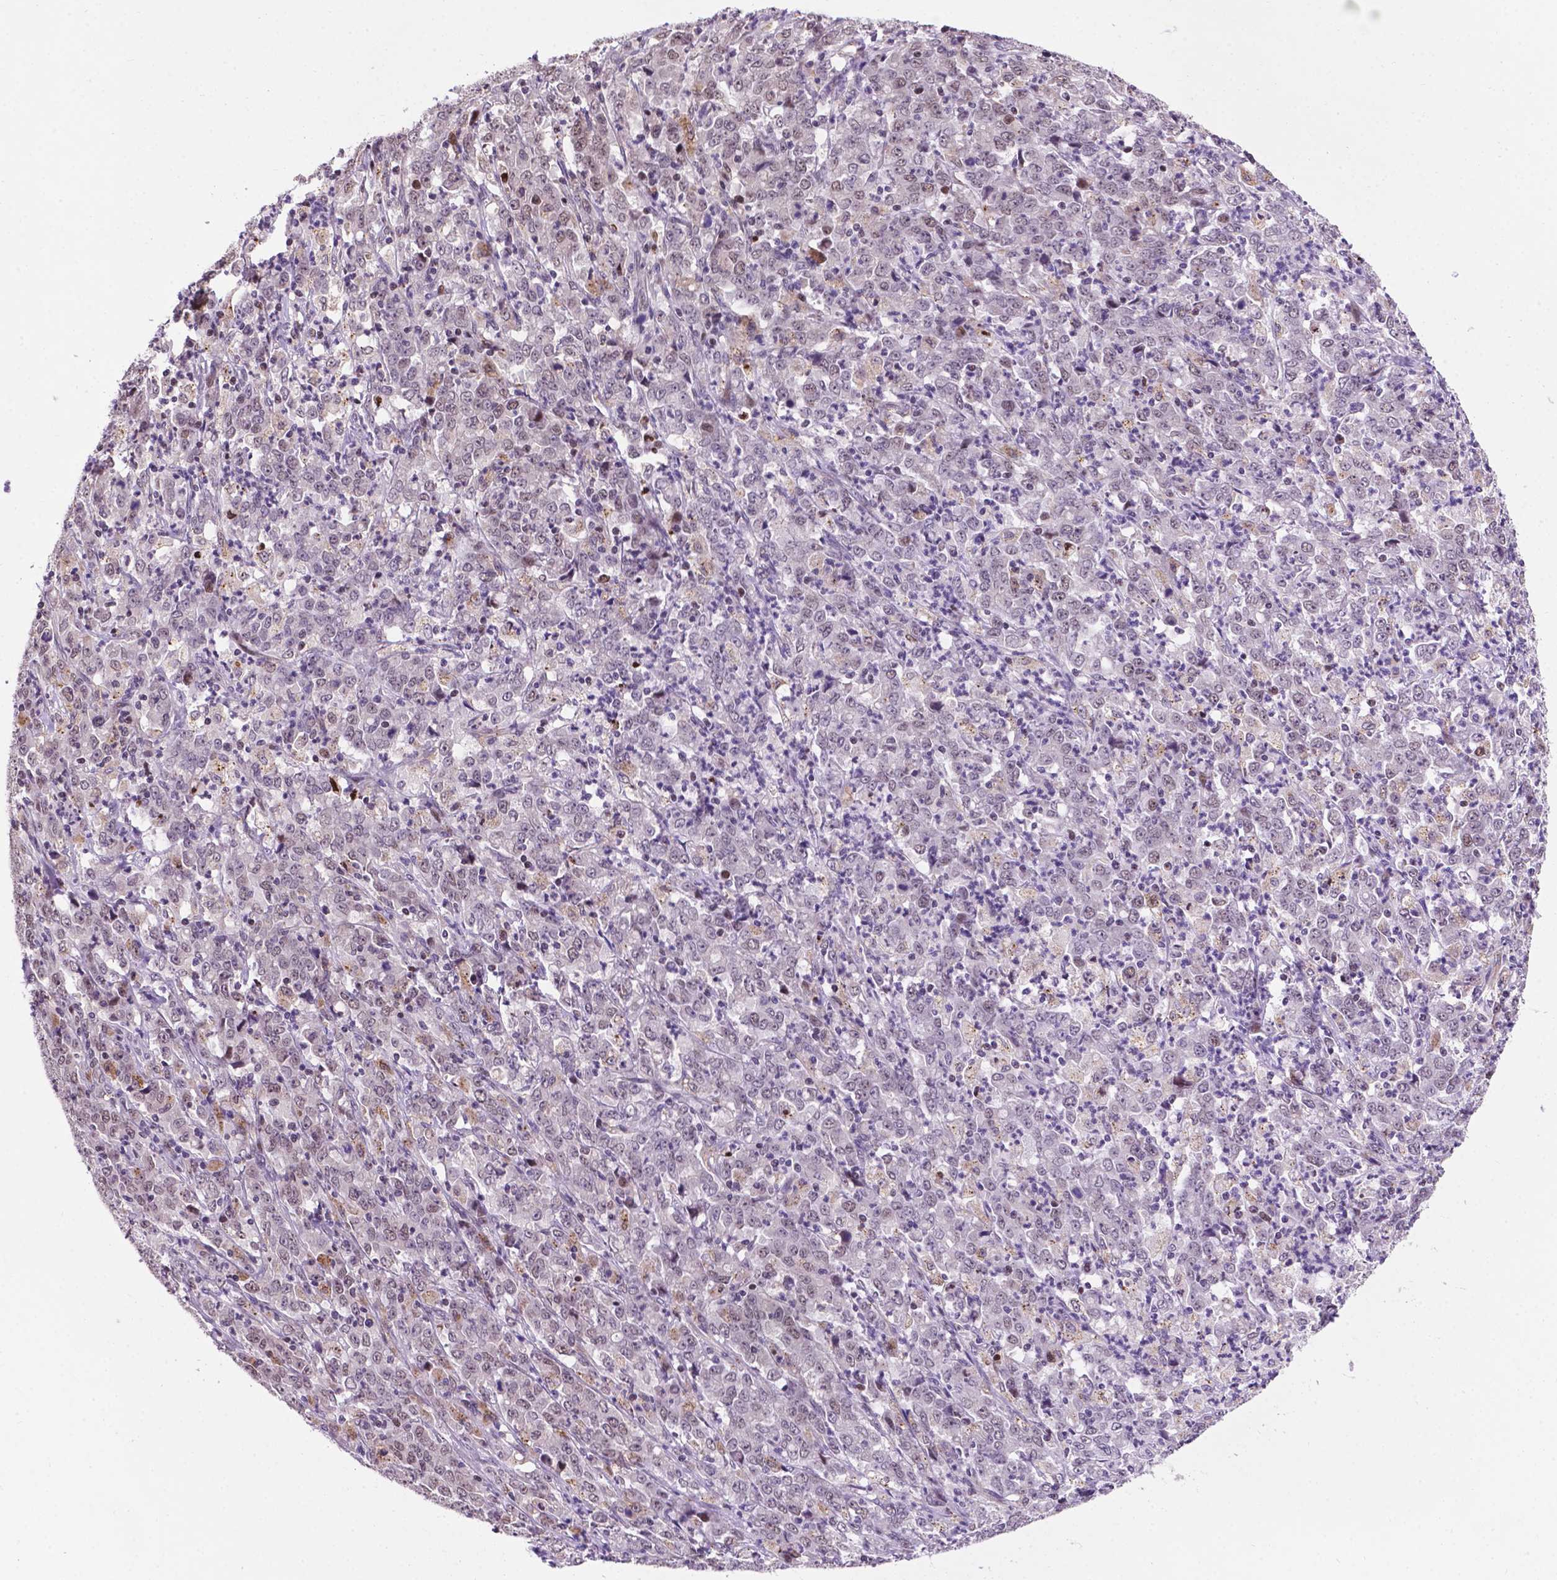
{"staining": {"intensity": "negative", "quantity": "none", "location": "none"}, "tissue": "stomach cancer", "cell_type": "Tumor cells", "image_type": "cancer", "snomed": [{"axis": "morphology", "description": "Adenocarcinoma, NOS"}, {"axis": "topography", "description": "Stomach, lower"}], "caption": "IHC of human stomach adenocarcinoma displays no staining in tumor cells.", "gene": "SMAD3", "patient": {"sex": "female", "age": 71}}